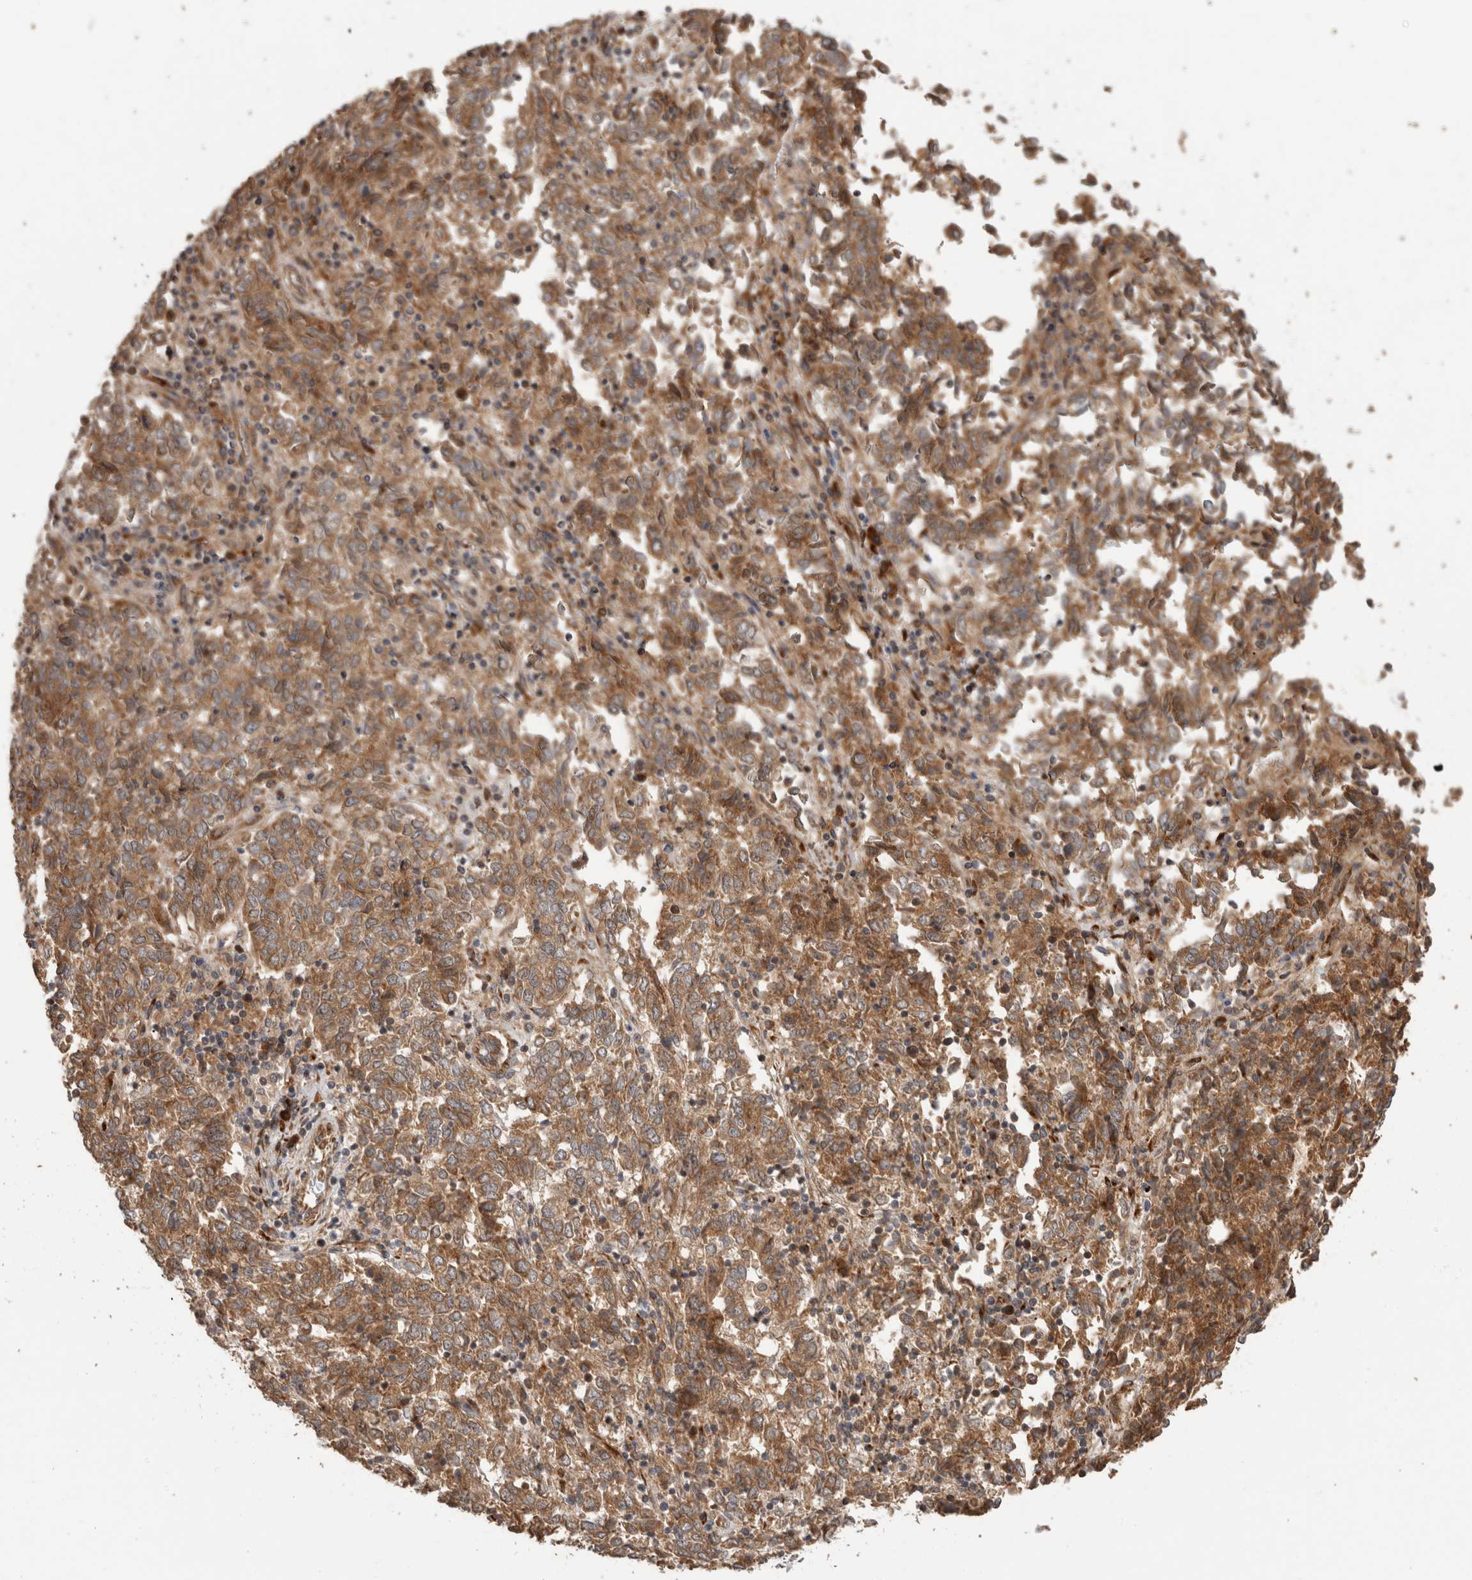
{"staining": {"intensity": "moderate", "quantity": ">75%", "location": "cytoplasmic/membranous"}, "tissue": "endometrial cancer", "cell_type": "Tumor cells", "image_type": "cancer", "snomed": [{"axis": "morphology", "description": "Adenocarcinoma, NOS"}, {"axis": "topography", "description": "Endometrium"}], "caption": "Moderate cytoplasmic/membranous expression is seen in about >75% of tumor cells in endometrial cancer. (Brightfield microscopy of DAB IHC at high magnification).", "gene": "PCDHB15", "patient": {"sex": "female", "age": 80}}